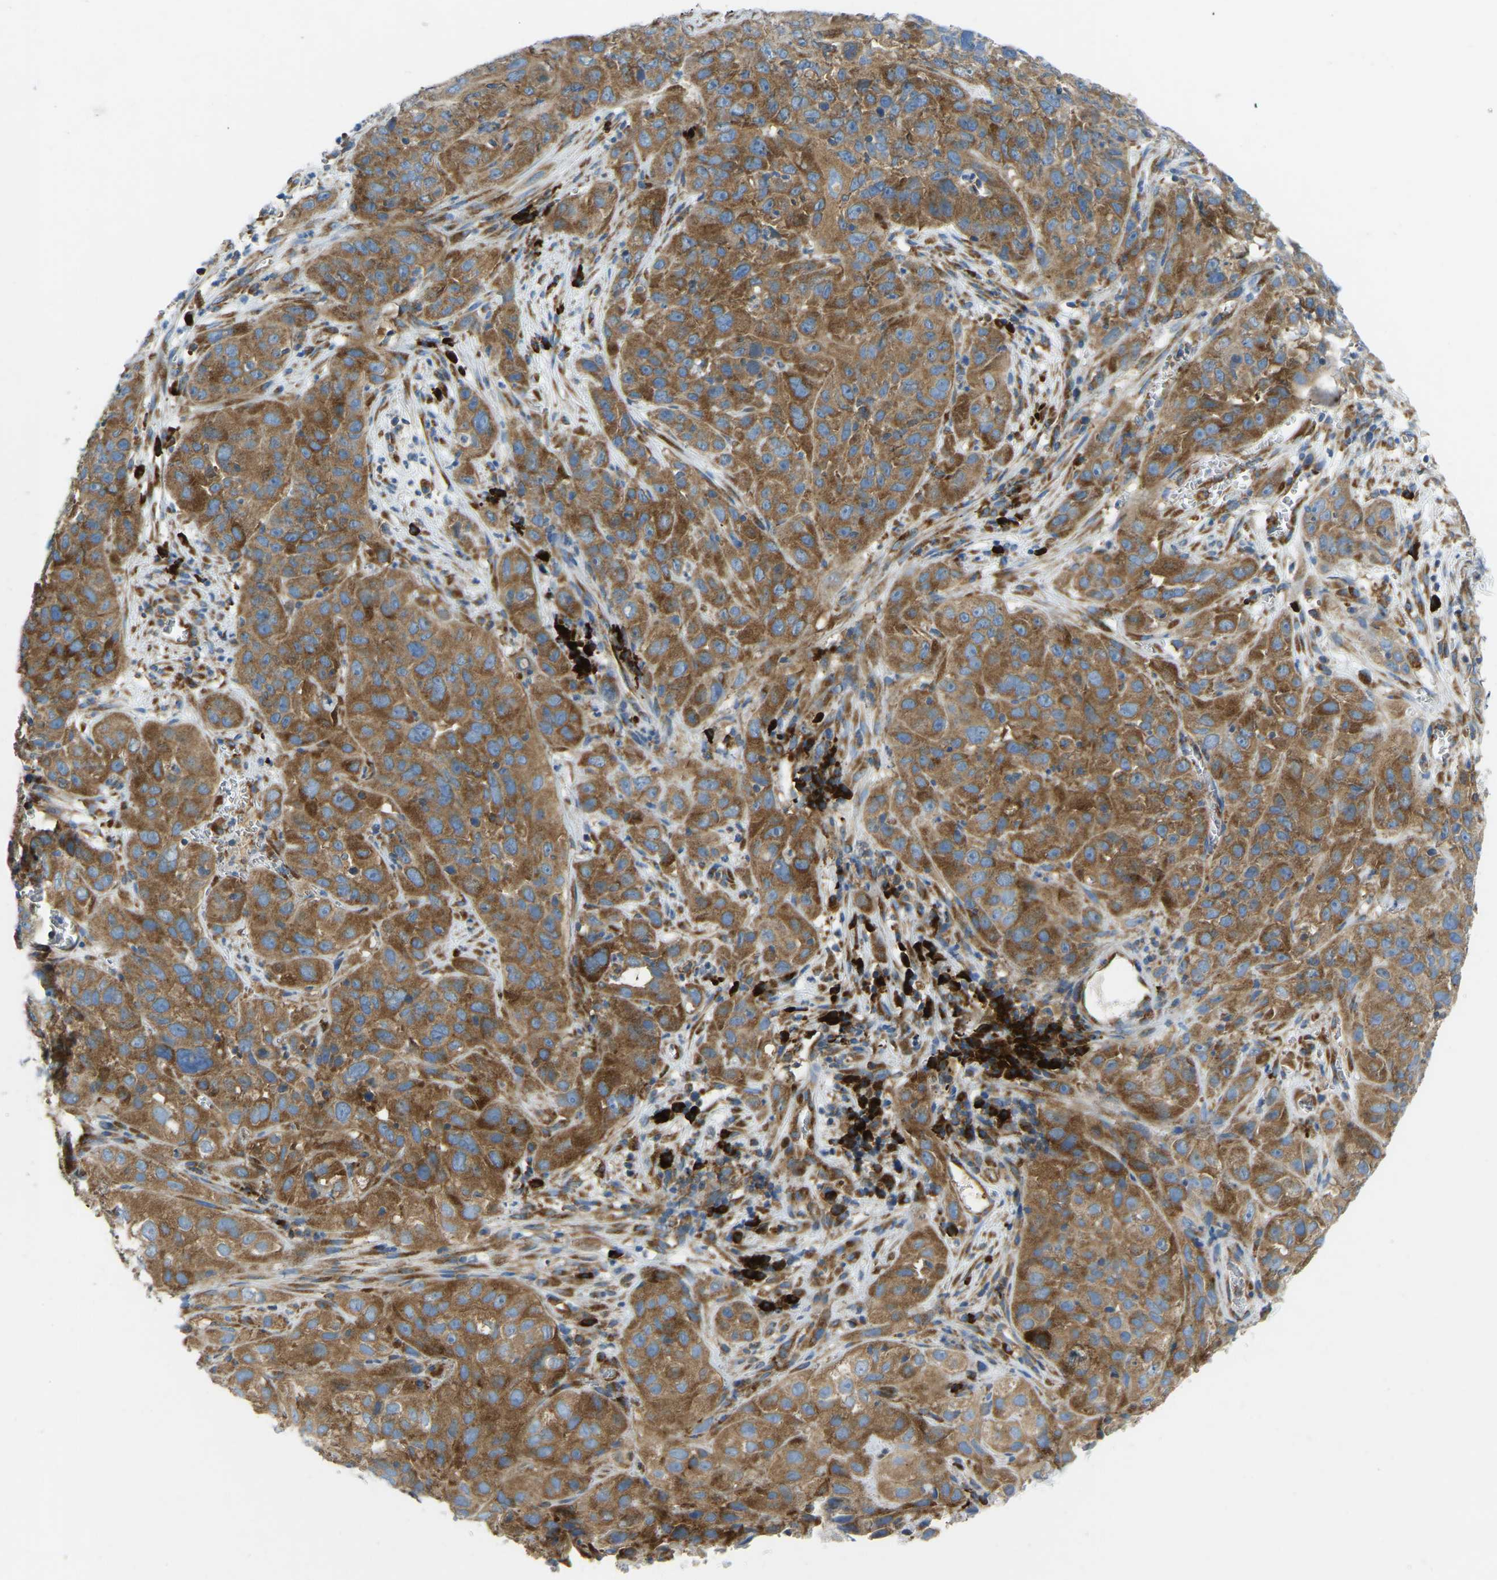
{"staining": {"intensity": "moderate", "quantity": ">75%", "location": "cytoplasmic/membranous"}, "tissue": "cervical cancer", "cell_type": "Tumor cells", "image_type": "cancer", "snomed": [{"axis": "morphology", "description": "Squamous cell carcinoma, NOS"}, {"axis": "topography", "description": "Cervix"}], "caption": "Protein expression analysis of human squamous cell carcinoma (cervical) reveals moderate cytoplasmic/membranous expression in approximately >75% of tumor cells.", "gene": "SND1", "patient": {"sex": "female", "age": 32}}